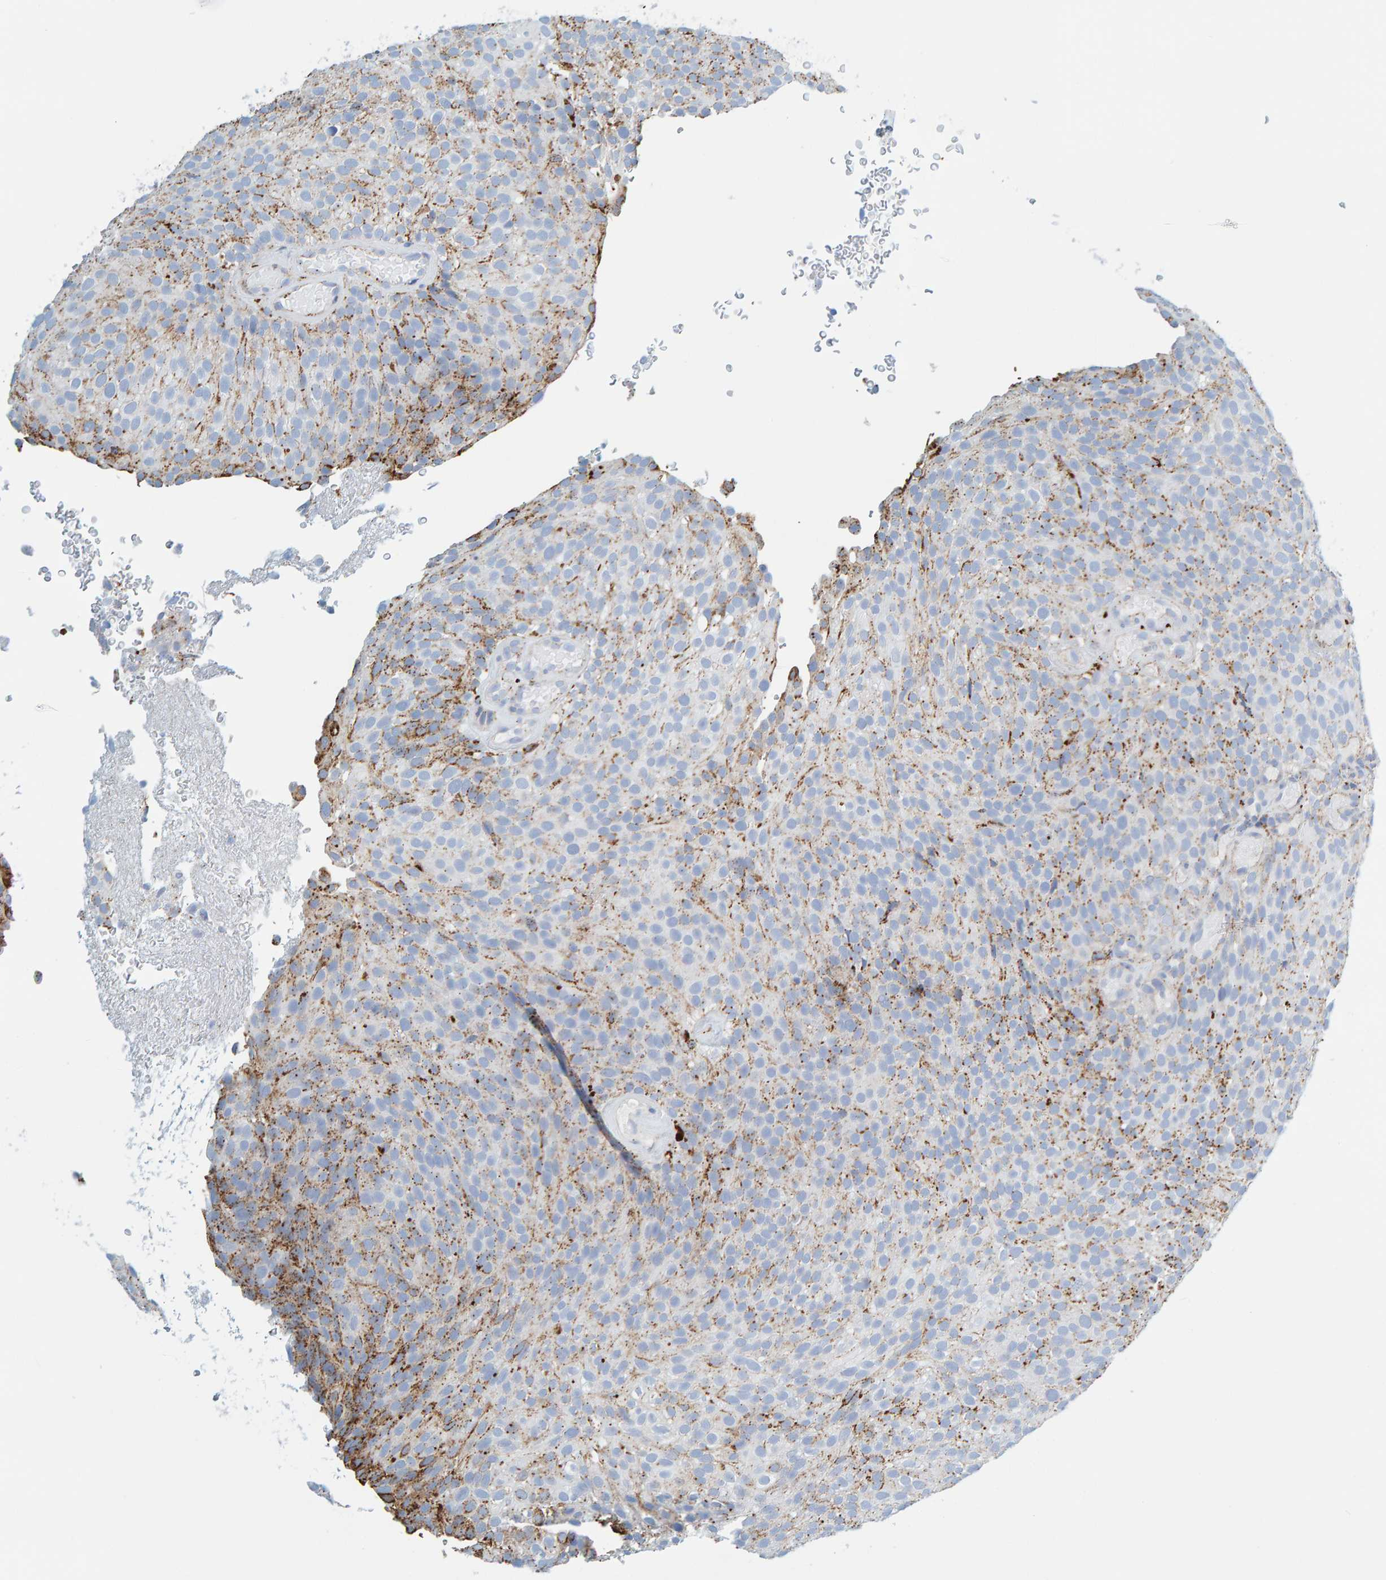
{"staining": {"intensity": "moderate", "quantity": "<25%", "location": "cytoplasmic/membranous"}, "tissue": "urothelial cancer", "cell_type": "Tumor cells", "image_type": "cancer", "snomed": [{"axis": "morphology", "description": "Urothelial carcinoma, Low grade"}, {"axis": "topography", "description": "Urinary bladder"}], "caption": "Immunohistochemistry (IHC) (DAB (3,3'-diaminobenzidine)) staining of human urothelial carcinoma (low-grade) demonstrates moderate cytoplasmic/membranous protein staining in about <25% of tumor cells.", "gene": "BIN3", "patient": {"sex": "male", "age": 78}}